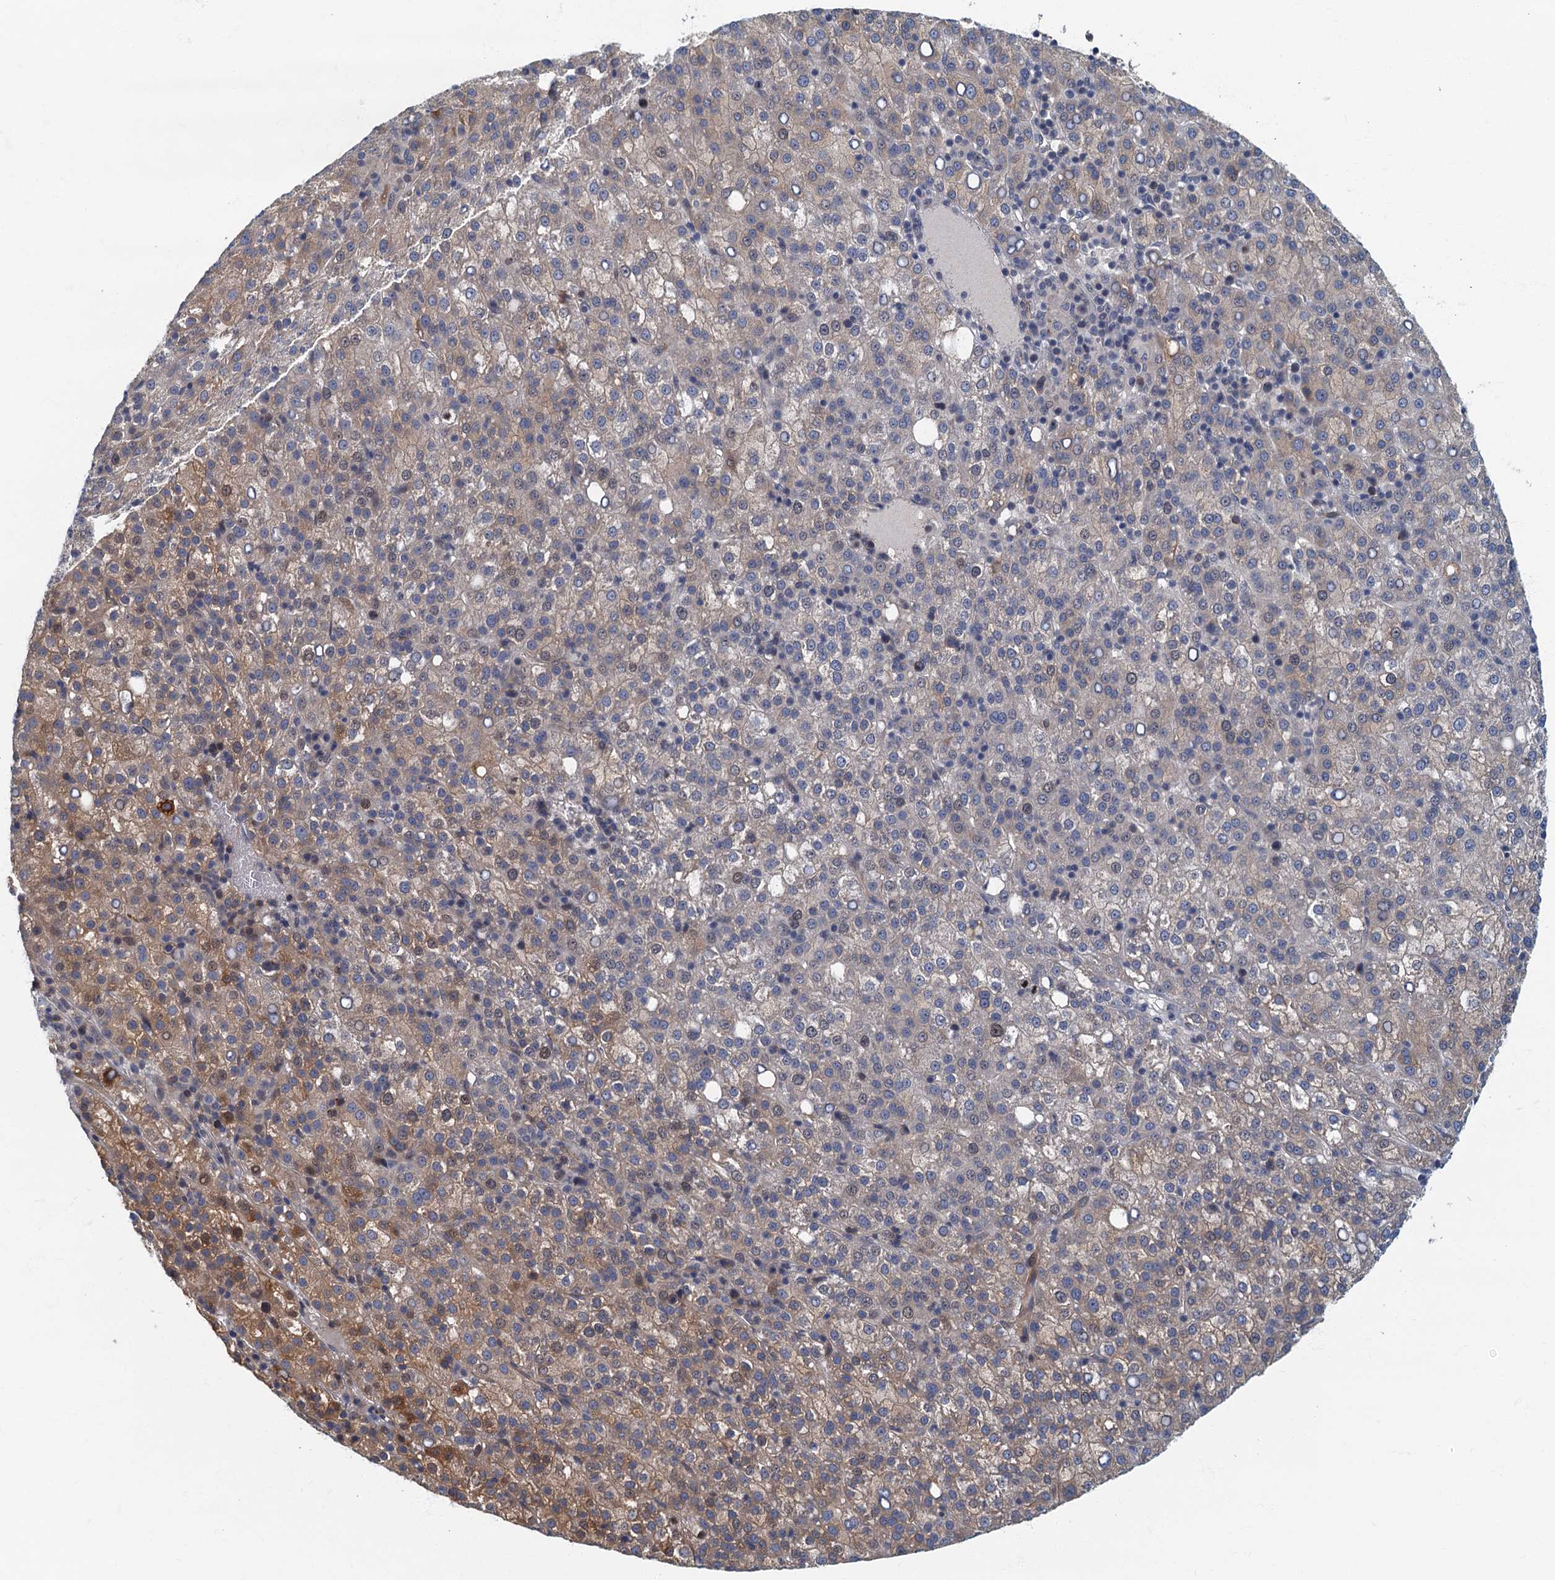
{"staining": {"intensity": "weak", "quantity": "<25%", "location": "cytoplasmic/membranous"}, "tissue": "liver cancer", "cell_type": "Tumor cells", "image_type": "cancer", "snomed": [{"axis": "morphology", "description": "Carcinoma, Hepatocellular, NOS"}, {"axis": "topography", "description": "Liver"}], "caption": "There is no significant expression in tumor cells of liver cancer.", "gene": "CKAP2L", "patient": {"sex": "female", "age": 58}}